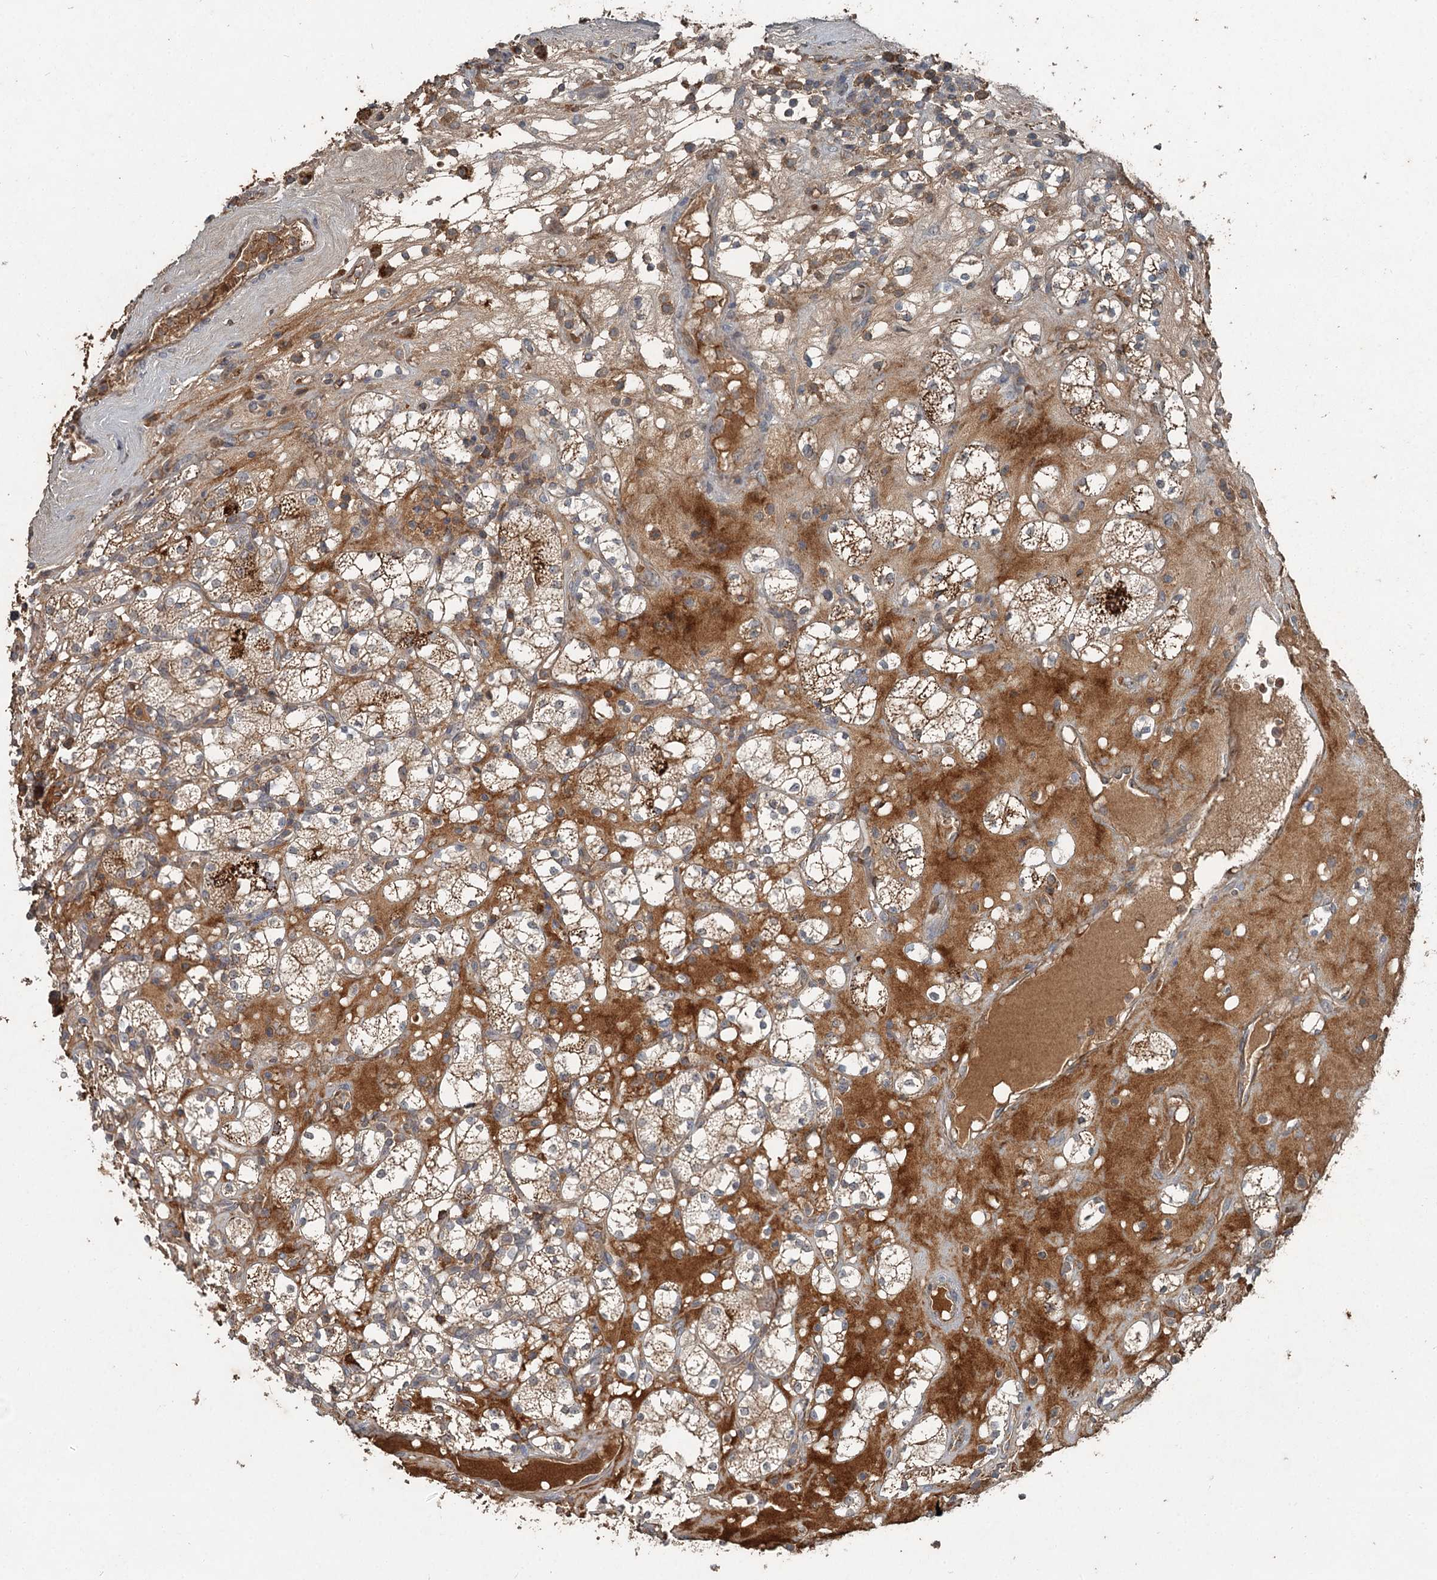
{"staining": {"intensity": "moderate", "quantity": ">75%", "location": "cytoplasmic/membranous"}, "tissue": "renal cancer", "cell_type": "Tumor cells", "image_type": "cancer", "snomed": [{"axis": "morphology", "description": "Adenocarcinoma, NOS"}, {"axis": "topography", "description": "Kidney"}], "caption": "DAB (3,3'-diaminobenzidine) immunohistochemical staining of renal cancer (adenocarcinoma) exhibits moderate cytoplasmic/membranous protein staining in about >75% of tumor cells.", "gene": "SLC39A8", "patient": {"sex": "male", "age": 77}}